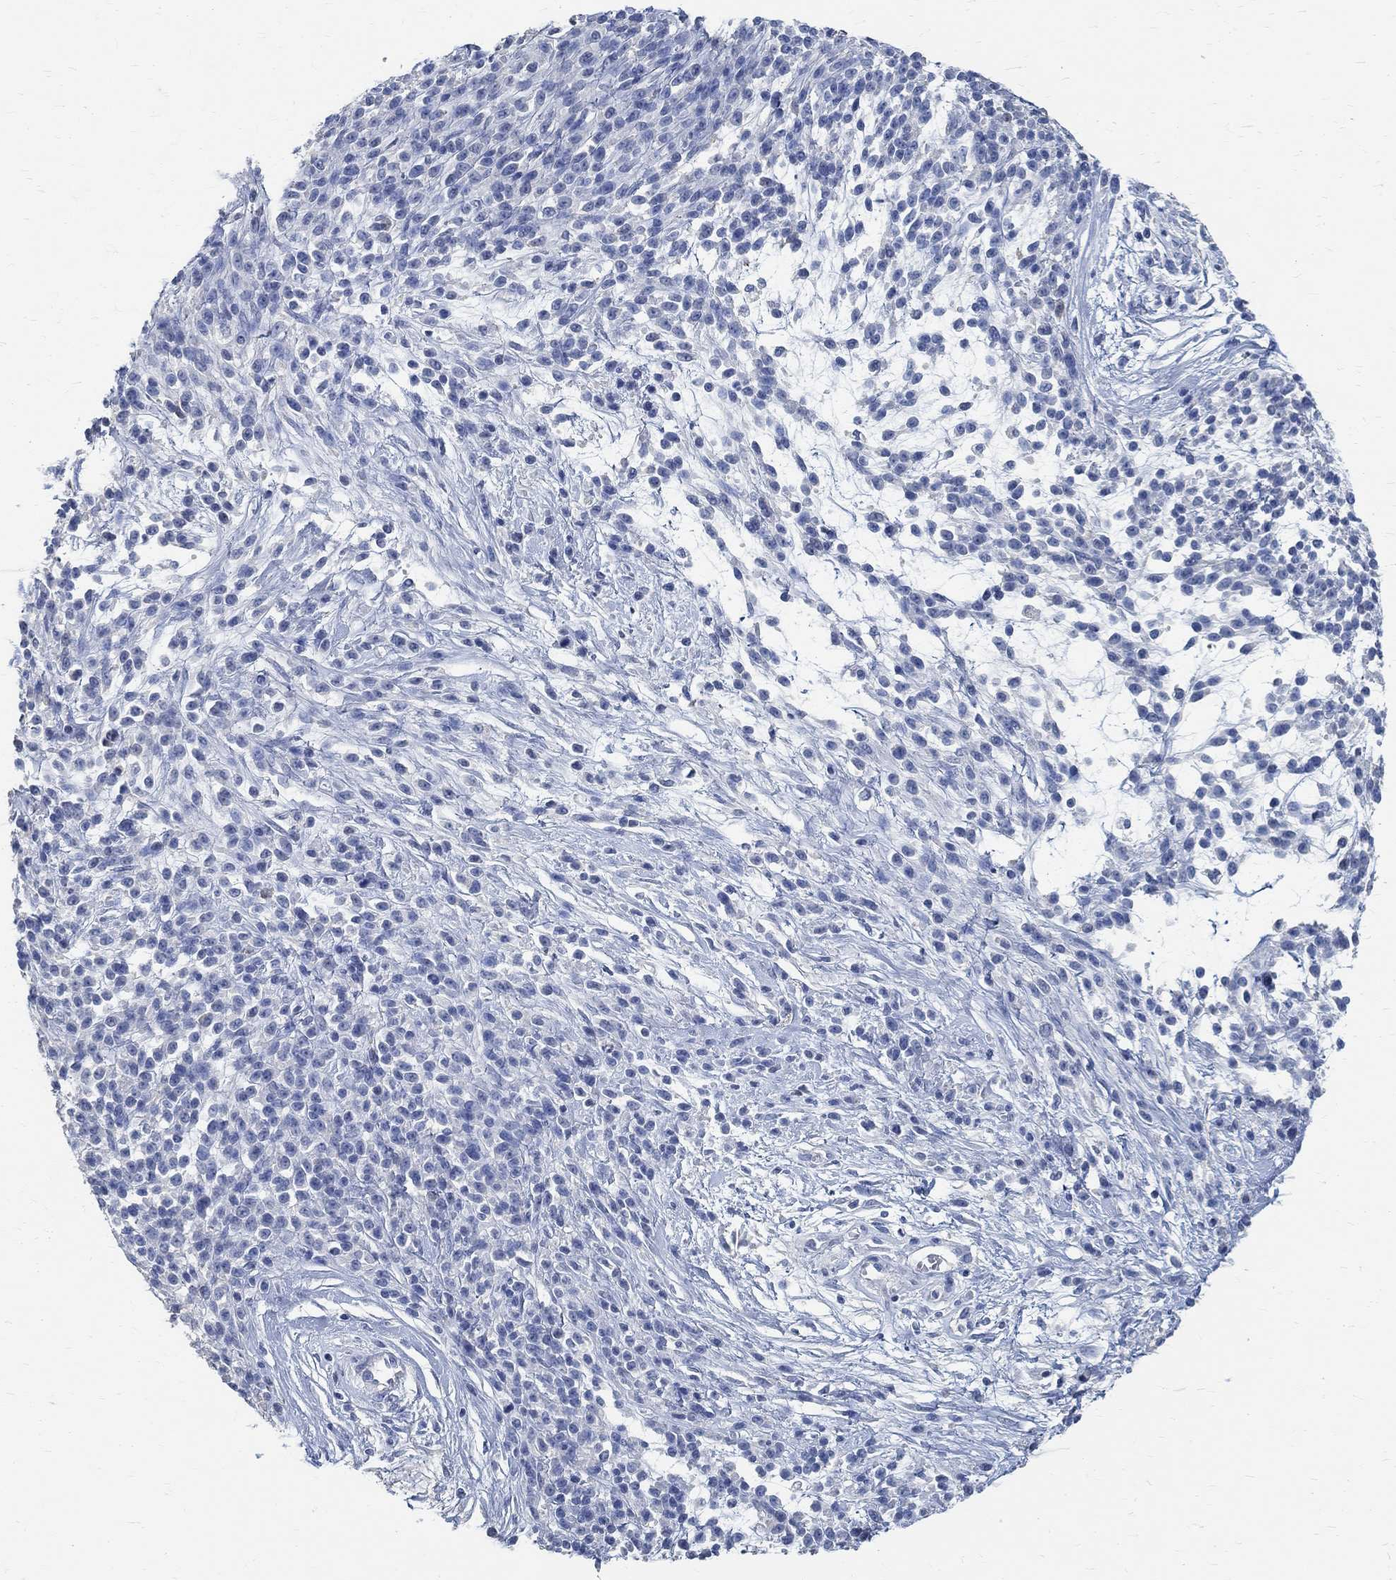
{"staining": {"intensity": "negative", "quantity": "none", "location": "none"}, "tissue": "melanoma", "cell_type": "Tumor cells", "image_type": "cancer", "snomed": [{"axis": "morphology", "description": "Malignant melanoma, NOS"}, {"axis": "topography", "description": "Skin"}, {"axis": "topography", "description": "Skin of trunk"}], "caption": "Melanoma was stained to show a protein in brown. There is no significant staining in tumor cells.", "gene": "PRX", "patient": {"sex": "male", "age": 74}}